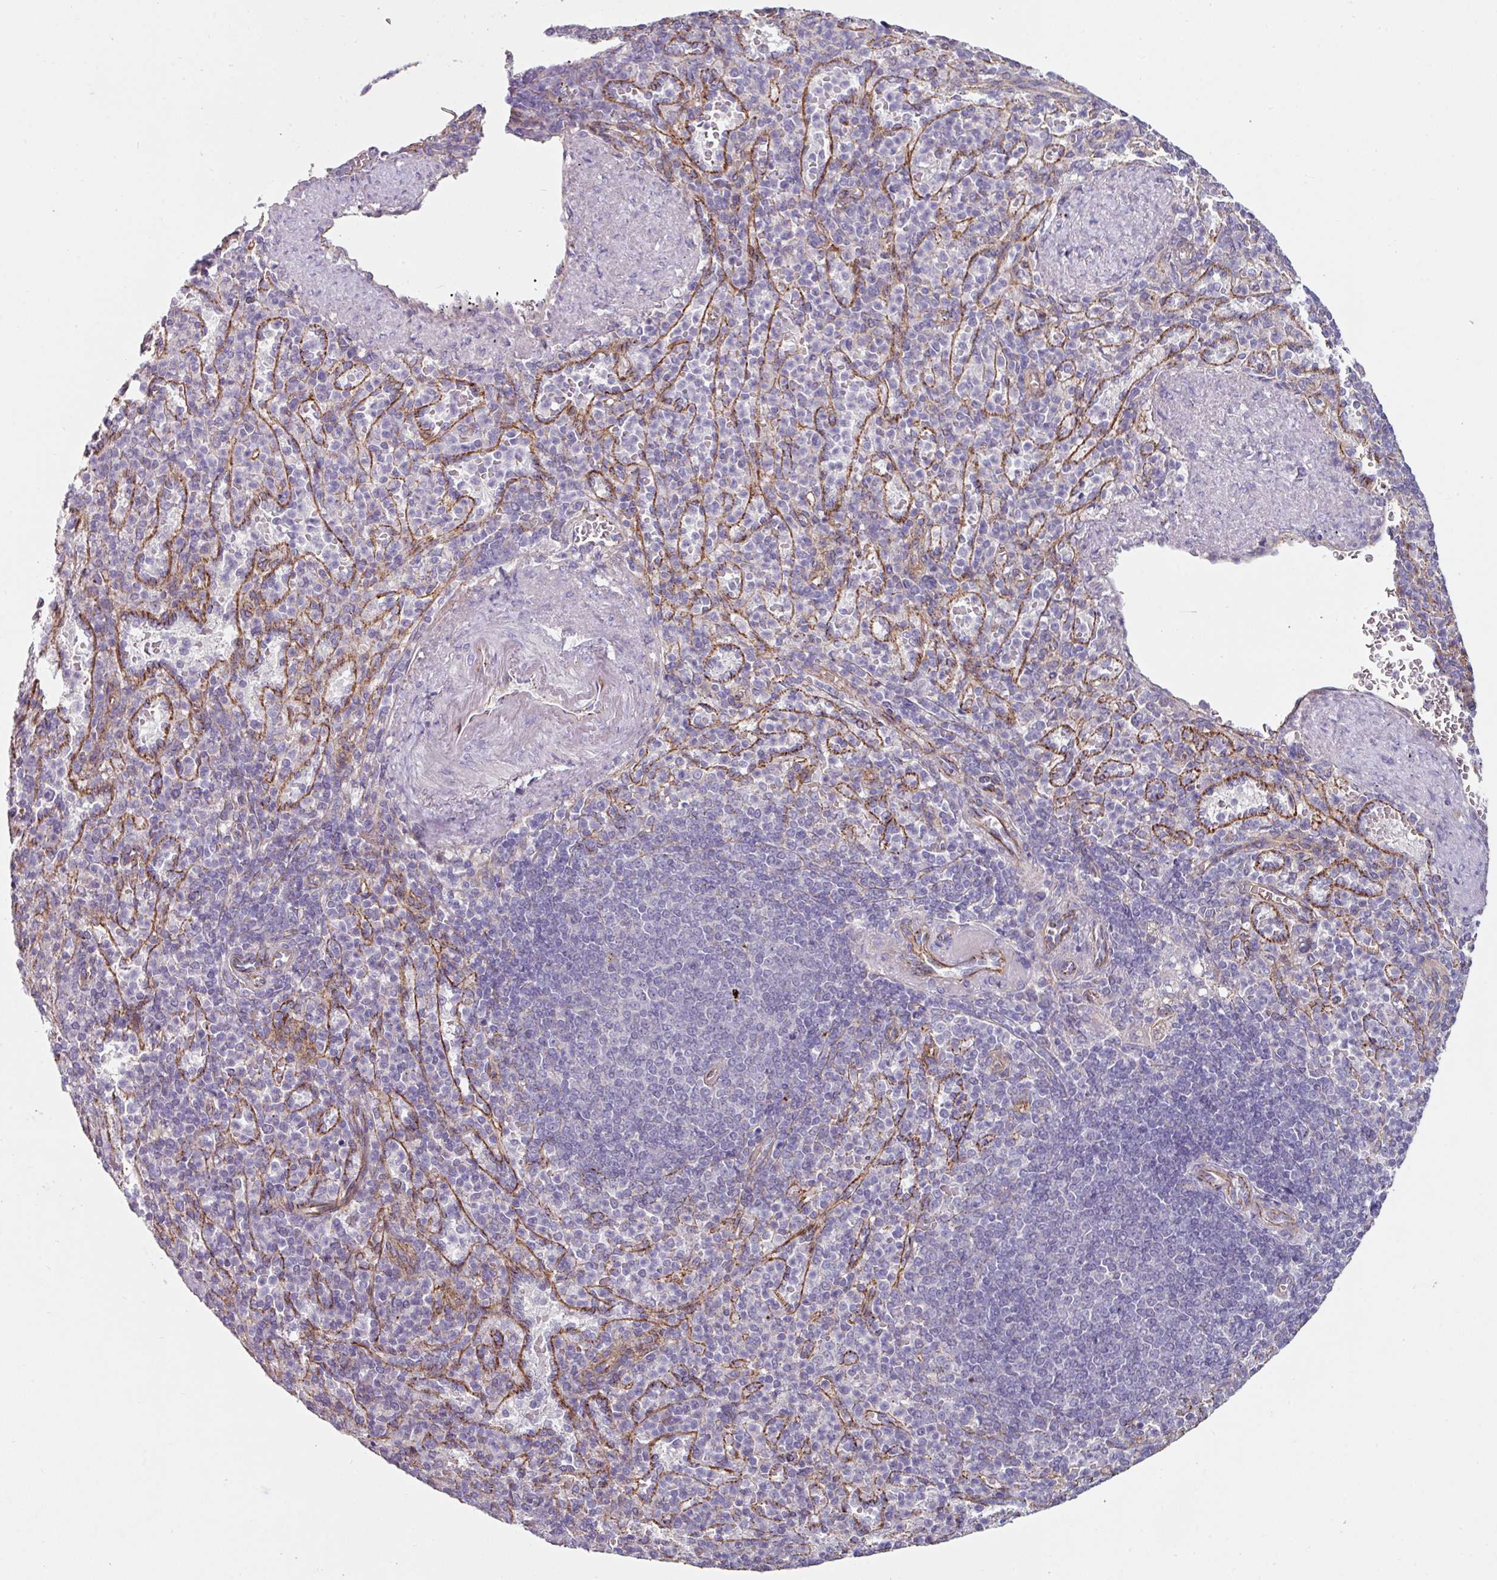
{"staining": {"intensity": "negative", "quantity": "none", "location": "none"}, "tissue": "spleen", "cell_type": "Cells in red pulp", "image_type": "normal", "snomed": [{"axis": "morphology", "description": "Normal tissue, NOS"}, {"axis": "topography", "description": "Spleen"}], "caption": "Immunohistochemistry micrograph of normal spleen stained for a protein (brown), which demonstrates no staining in cells in red pulp.", "gene": "JUP", "patient": {"sex": "female", "age": 74}}